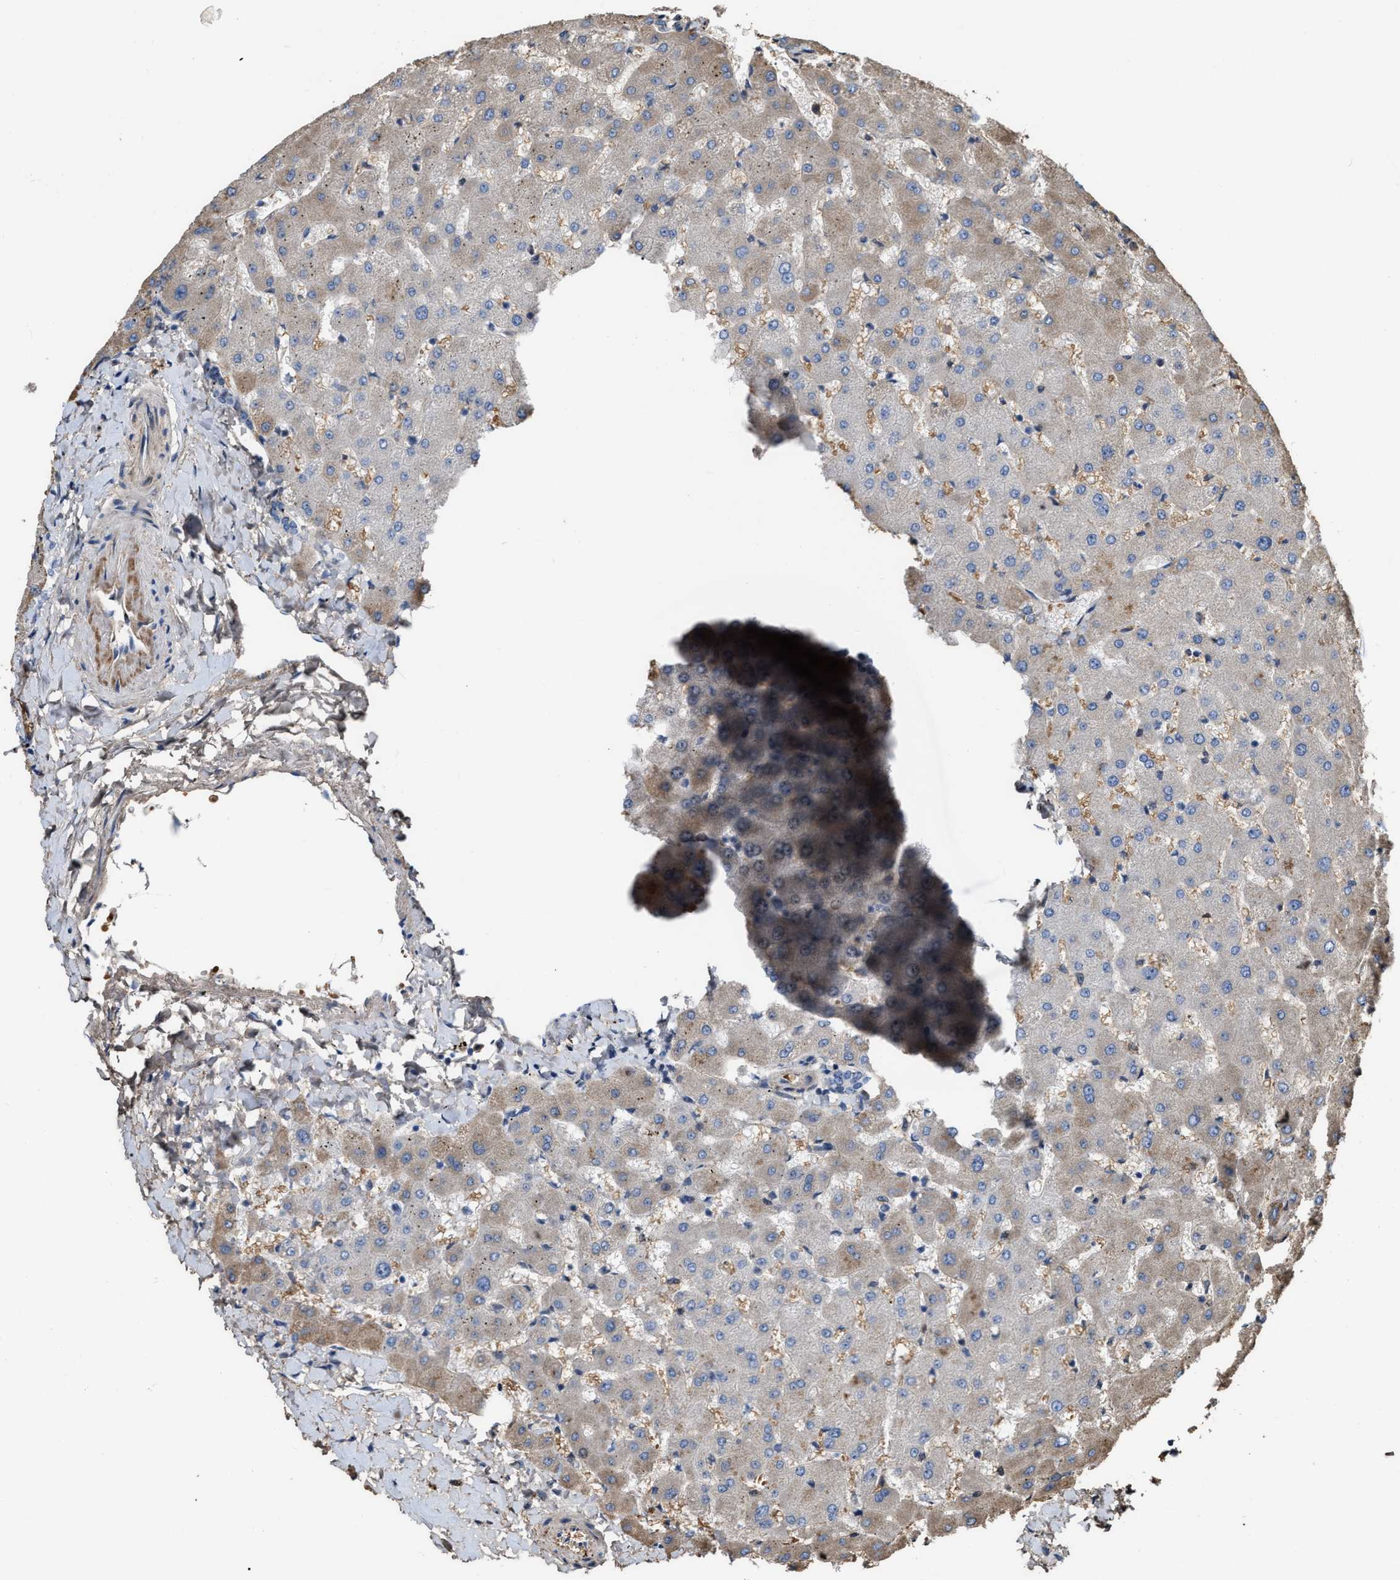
{"staining": {"intensity": "negative", "quantity": "none", "location": "none"}, "tissue": "liver", "cell_type": "Cholangiocytes", "image_type": "normal", "snomed": [{"axis": "morphology", "description": "Normal tissue, NOS"}, {"axis": "topography", "description": "Liver"}], "caption": "DAB (3,3'-diaminobenzidine) immunohistochemical staining of unremarkable liver shows no significant staining in cholangiocytes. Brightfield microscopy of IHC stained with DAB (brown) and hematoxylin (blue), captured at high magnification.", "gene": "POLR1F", "patient": {"sex": "female", "age": 63}}